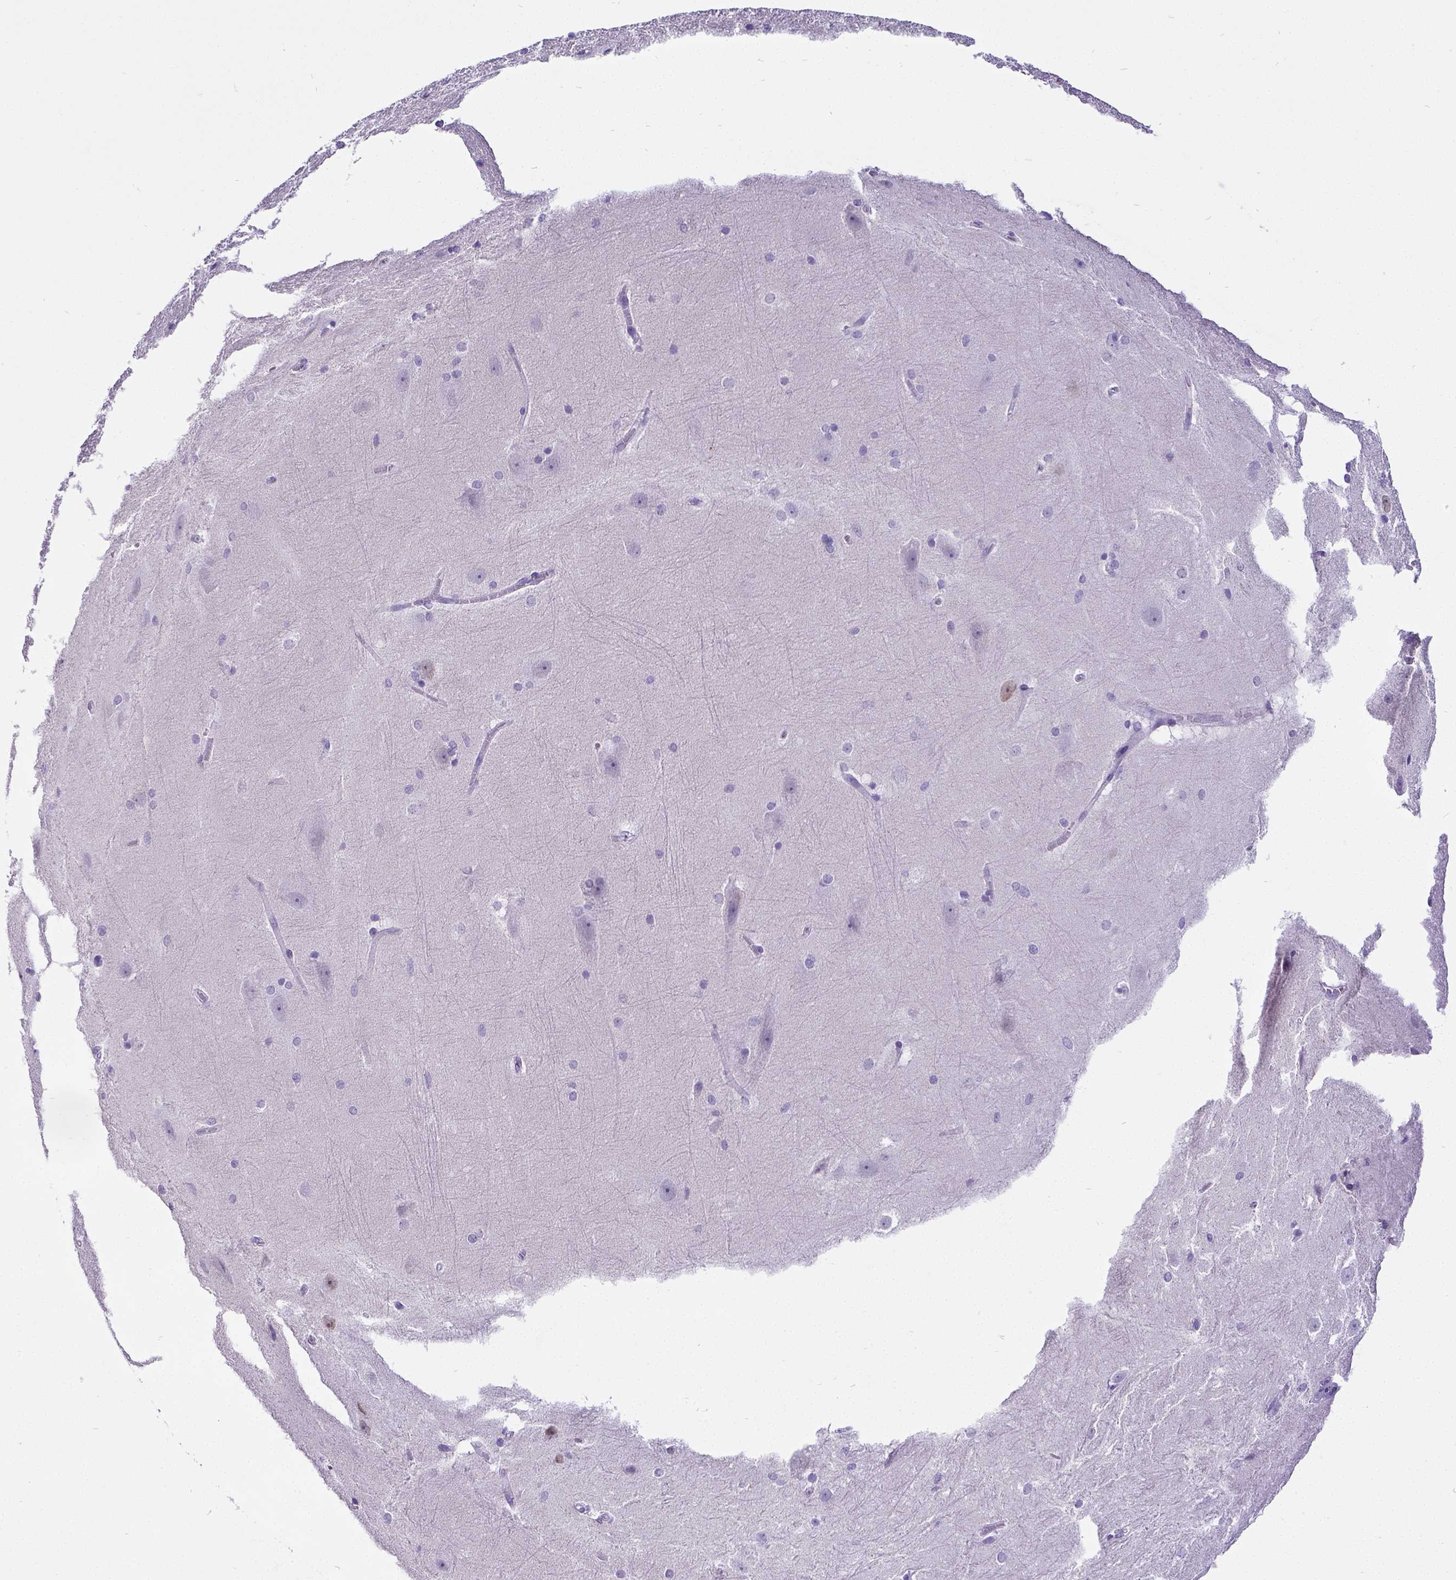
{"staining": {"intensity": "negative", "quantity": "none", "location": "none"}, "tissue": "hippocampus", "cell_type": "Glial cells", "image_type": "normal", "snomed": [{"axis": "morphology", "description": "Normal tissue, NOS"}, {"axis": "topography", "description": "Cerebral cortex"}, {"axis": "topography", "description": "Hippocampus"}], "caption": "Benign hippocampus was stained to show a protein in brown. There is no significant staining in glial cells. Brightfield microscopy of immunohistochemistry (IHC) stained with DAB (3,3'-diaminobenzidine) (brown) and hematoxylin (blue), captured at high magnification.", "gene": "SATB2", "patient": {"sex": "female", "age": 19}}